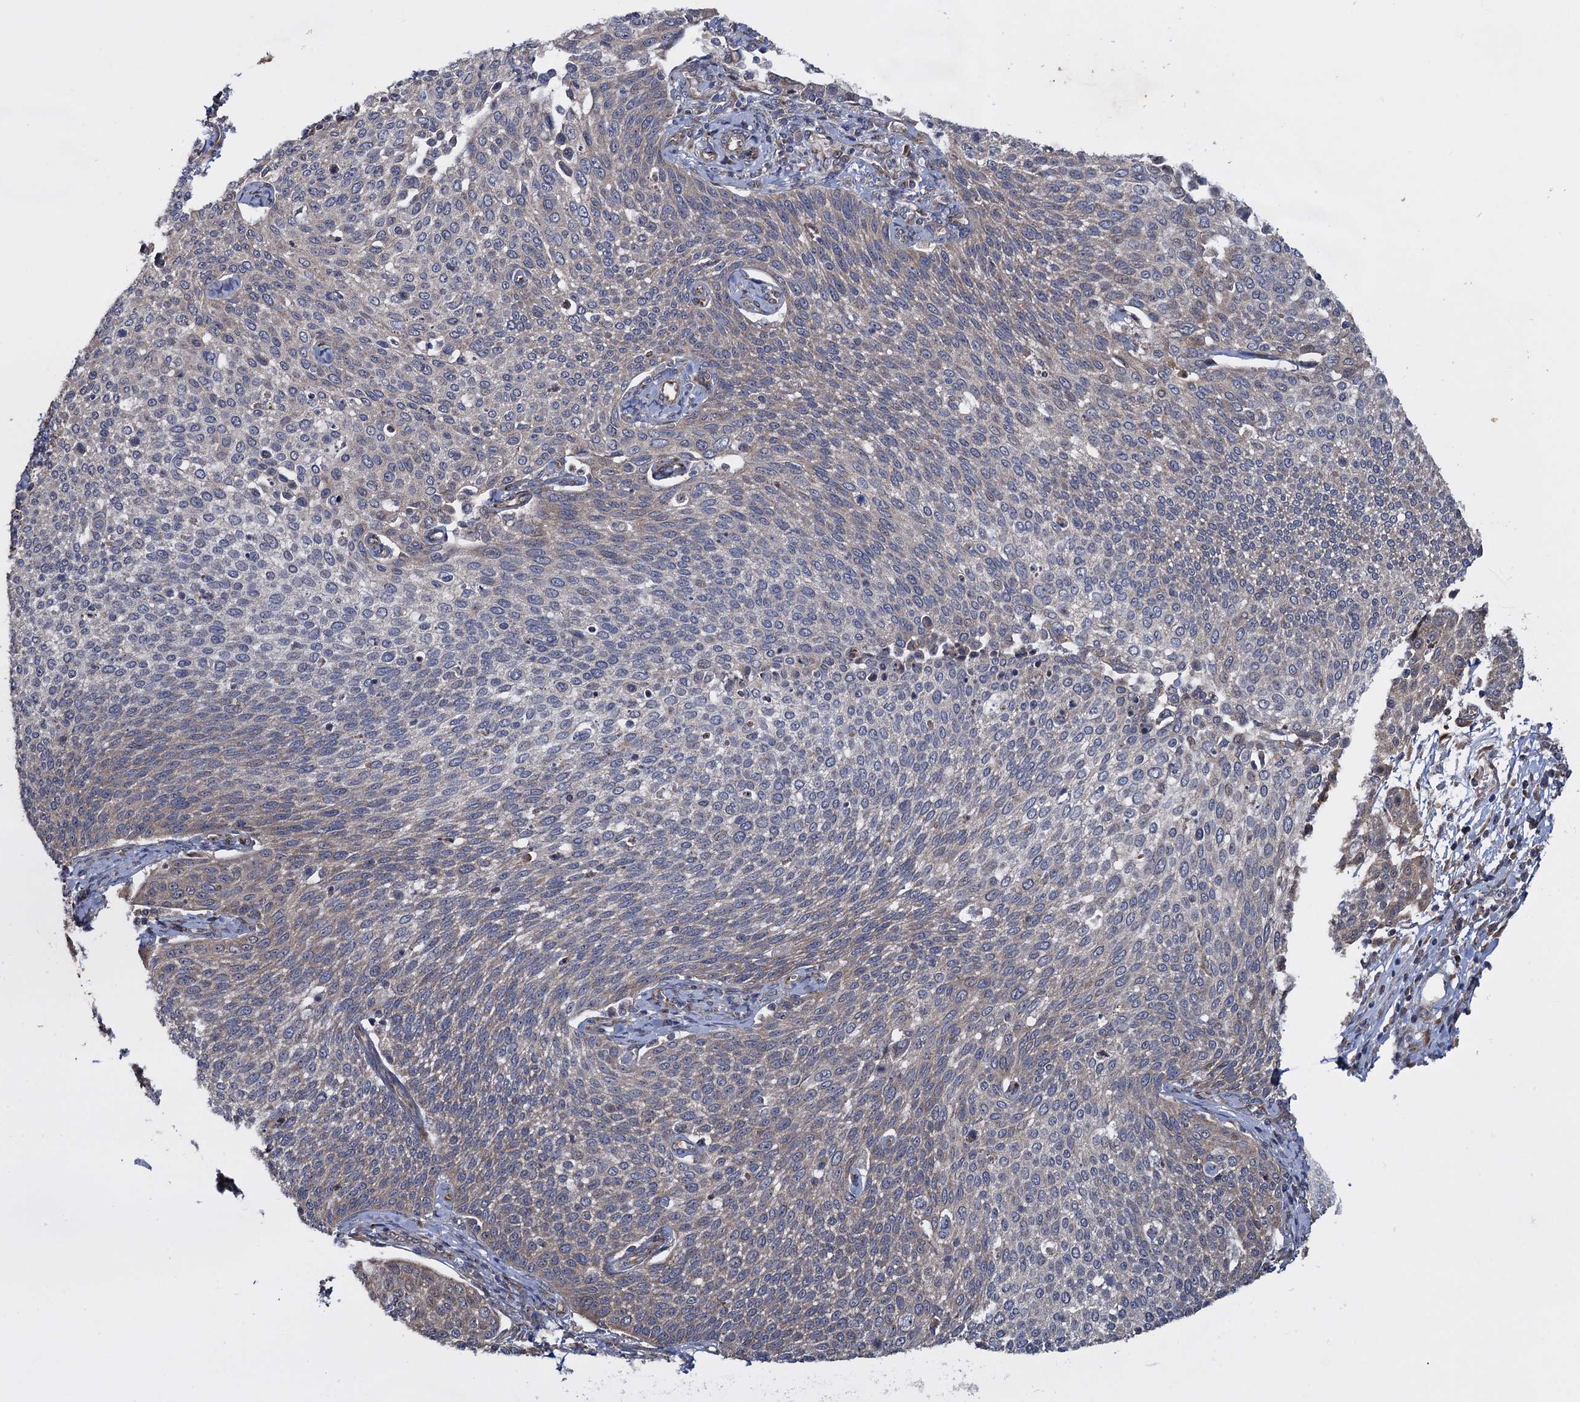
{"staining": {"intensity": "weak", "quantity": "25%-75%", "location": "cytoplasmic/membranous"}, "tissue": "cervical cancer", "cell_type": "Tumor cells", "image_type": "cancer", "snomed": [{"axis": "morphology", "description": "Squamous cell carcinoma, NOS"}, {"axis": "topography", "description": "Cervix"}], "caption": "Human cervical cancer (squamous cell carcinoma) stained with a protein marker shows weak staining in tumor cells.", "gene": "HAUS1", "patient": {"sex": "female", "age": 34}}